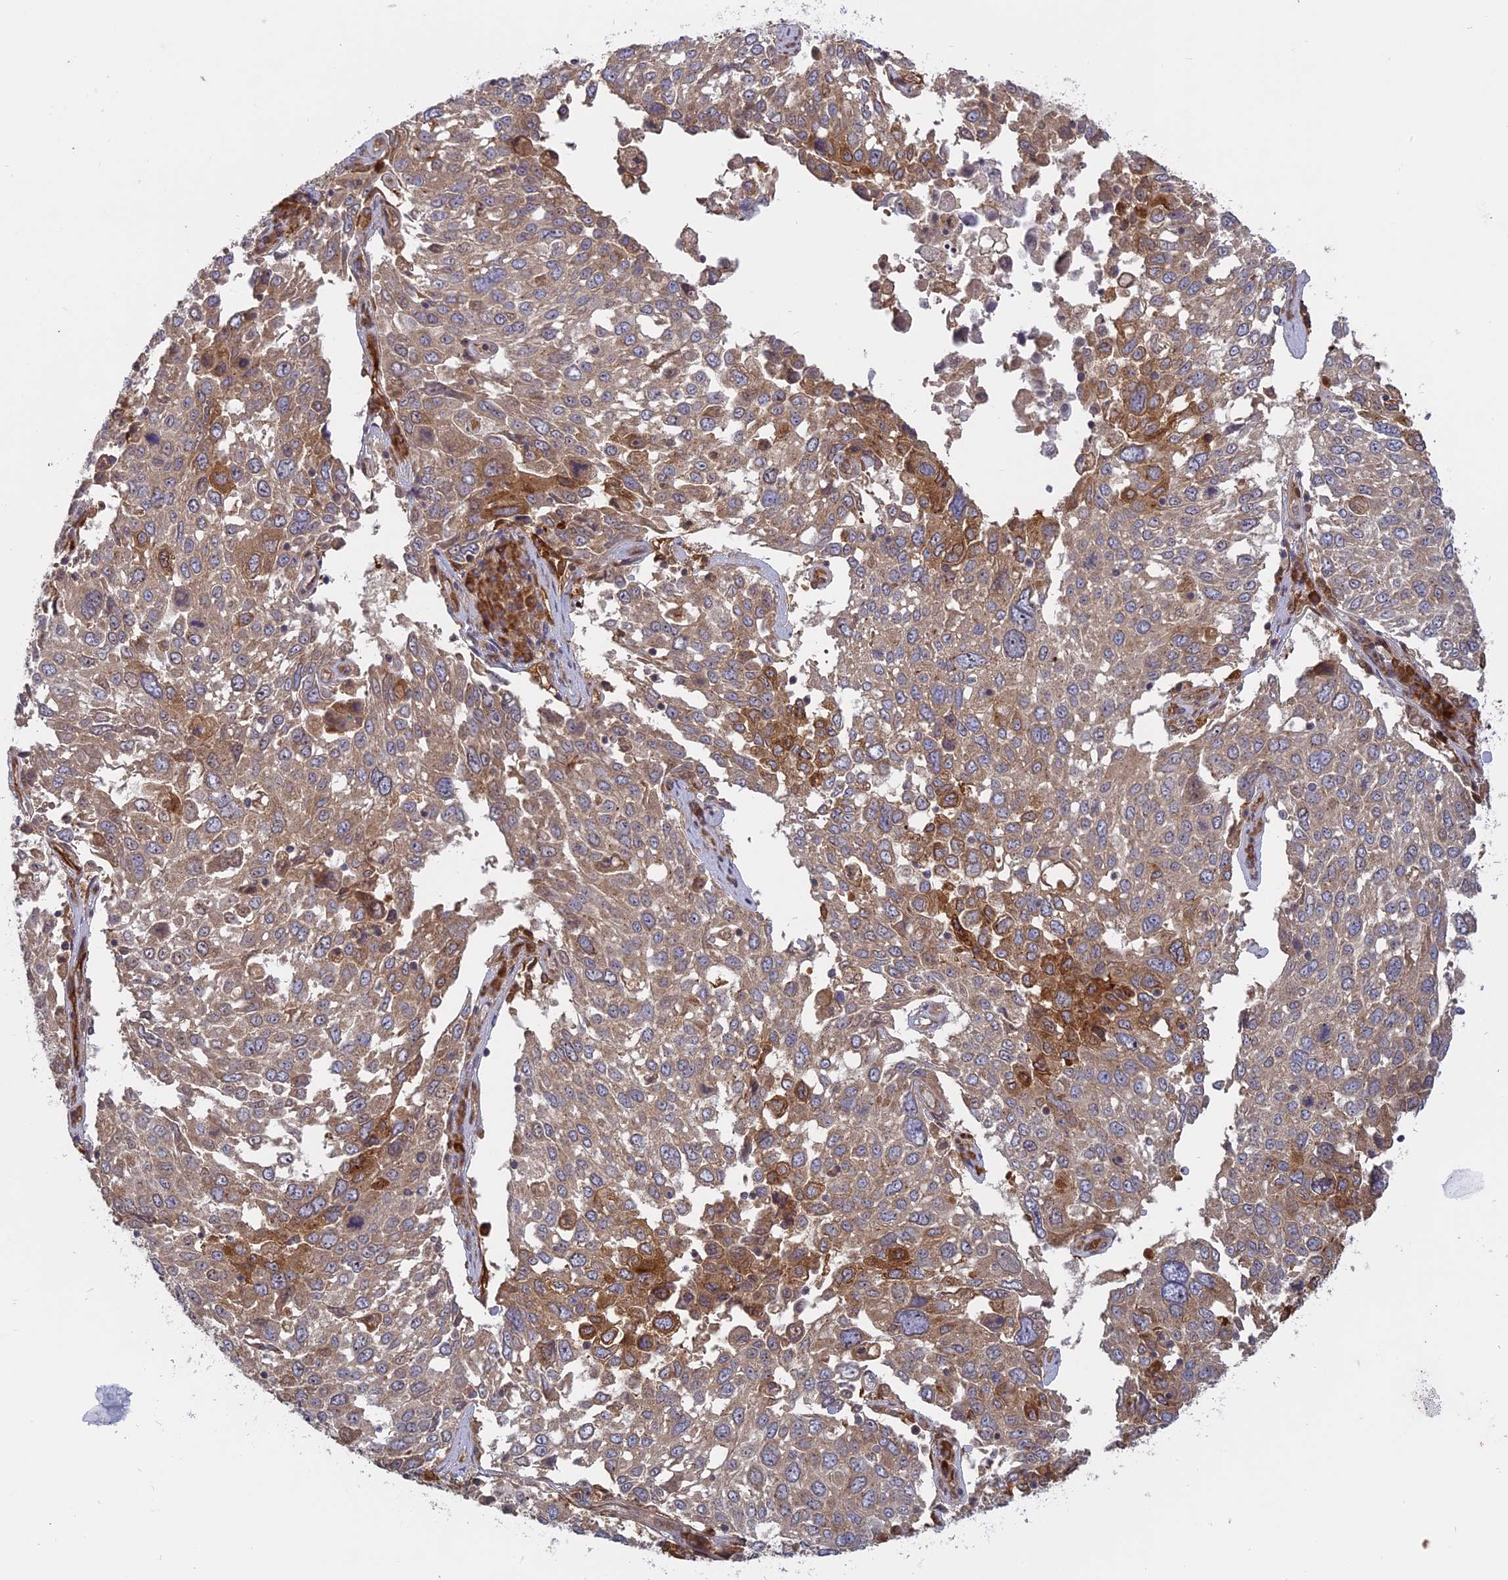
{"staining": {"intensity": "moderate", "quantity": ">75%", "location": "cytoplasmic/membranous"}, "tissue": "lung cancer", "cell_type": "Tumor cells", "image_type": "cancer", "snomed": [{"axis": "morphology", "description": "Squamous cell carcinoma, NOS"}, {"axis": "topography", "description": "Lung"}], "caption": "Human lung squamous cell carcinoma stained with a brown dye shows moderate cytoplasmic/membranous positive staining in about >75% of tumor cells.", "gene": "TMEM208", "patient": {"sex": "male", "age": 65}}